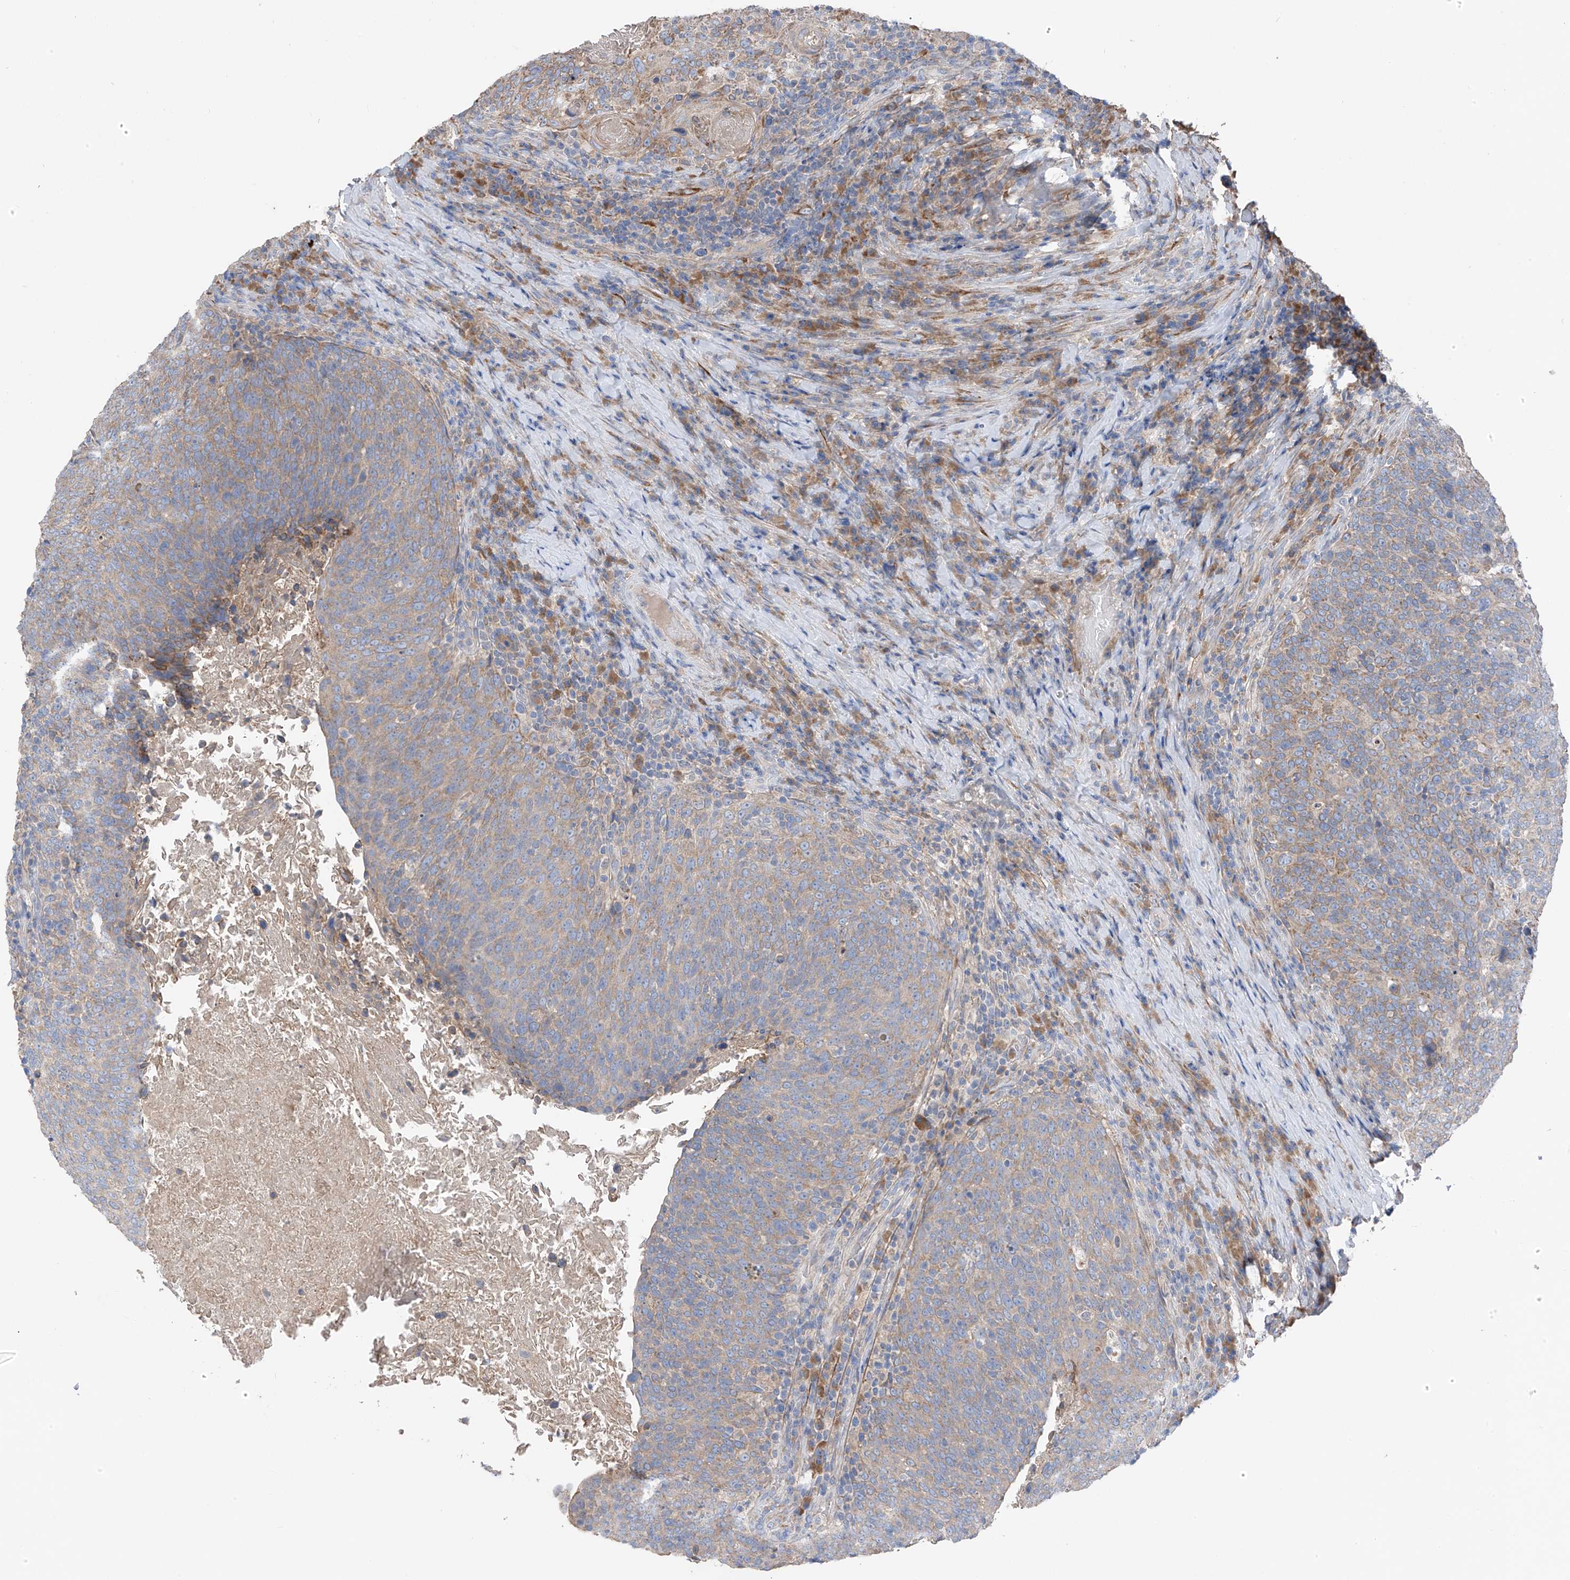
{"staining": {"intensity": "weak", "quantity": "<25%", "location": "cytoplasmic/membranous"}, "tissue": "head and neck cancer", "cell_type": "Tumor cells", "image_type": "cancer", "snomed": [{"axis": "morphology", "description": "Squamous cell carcinoma, NOS"}, {"axis": "morphology", "description": "Squamous cell carcinoma, metastatic, NOS"}, {"axis": "topography", "description": "Lymph node"}, {"axis": "topography", "description": "Head-Neck"}], "caption": "Immunohistochemistry (IHC) of human squamous cell carcinoma (head and neck) exhibits no expression in tumor cells.", "gene": "GALNTL6", "patient": {"sex": "male", "age": 62}}